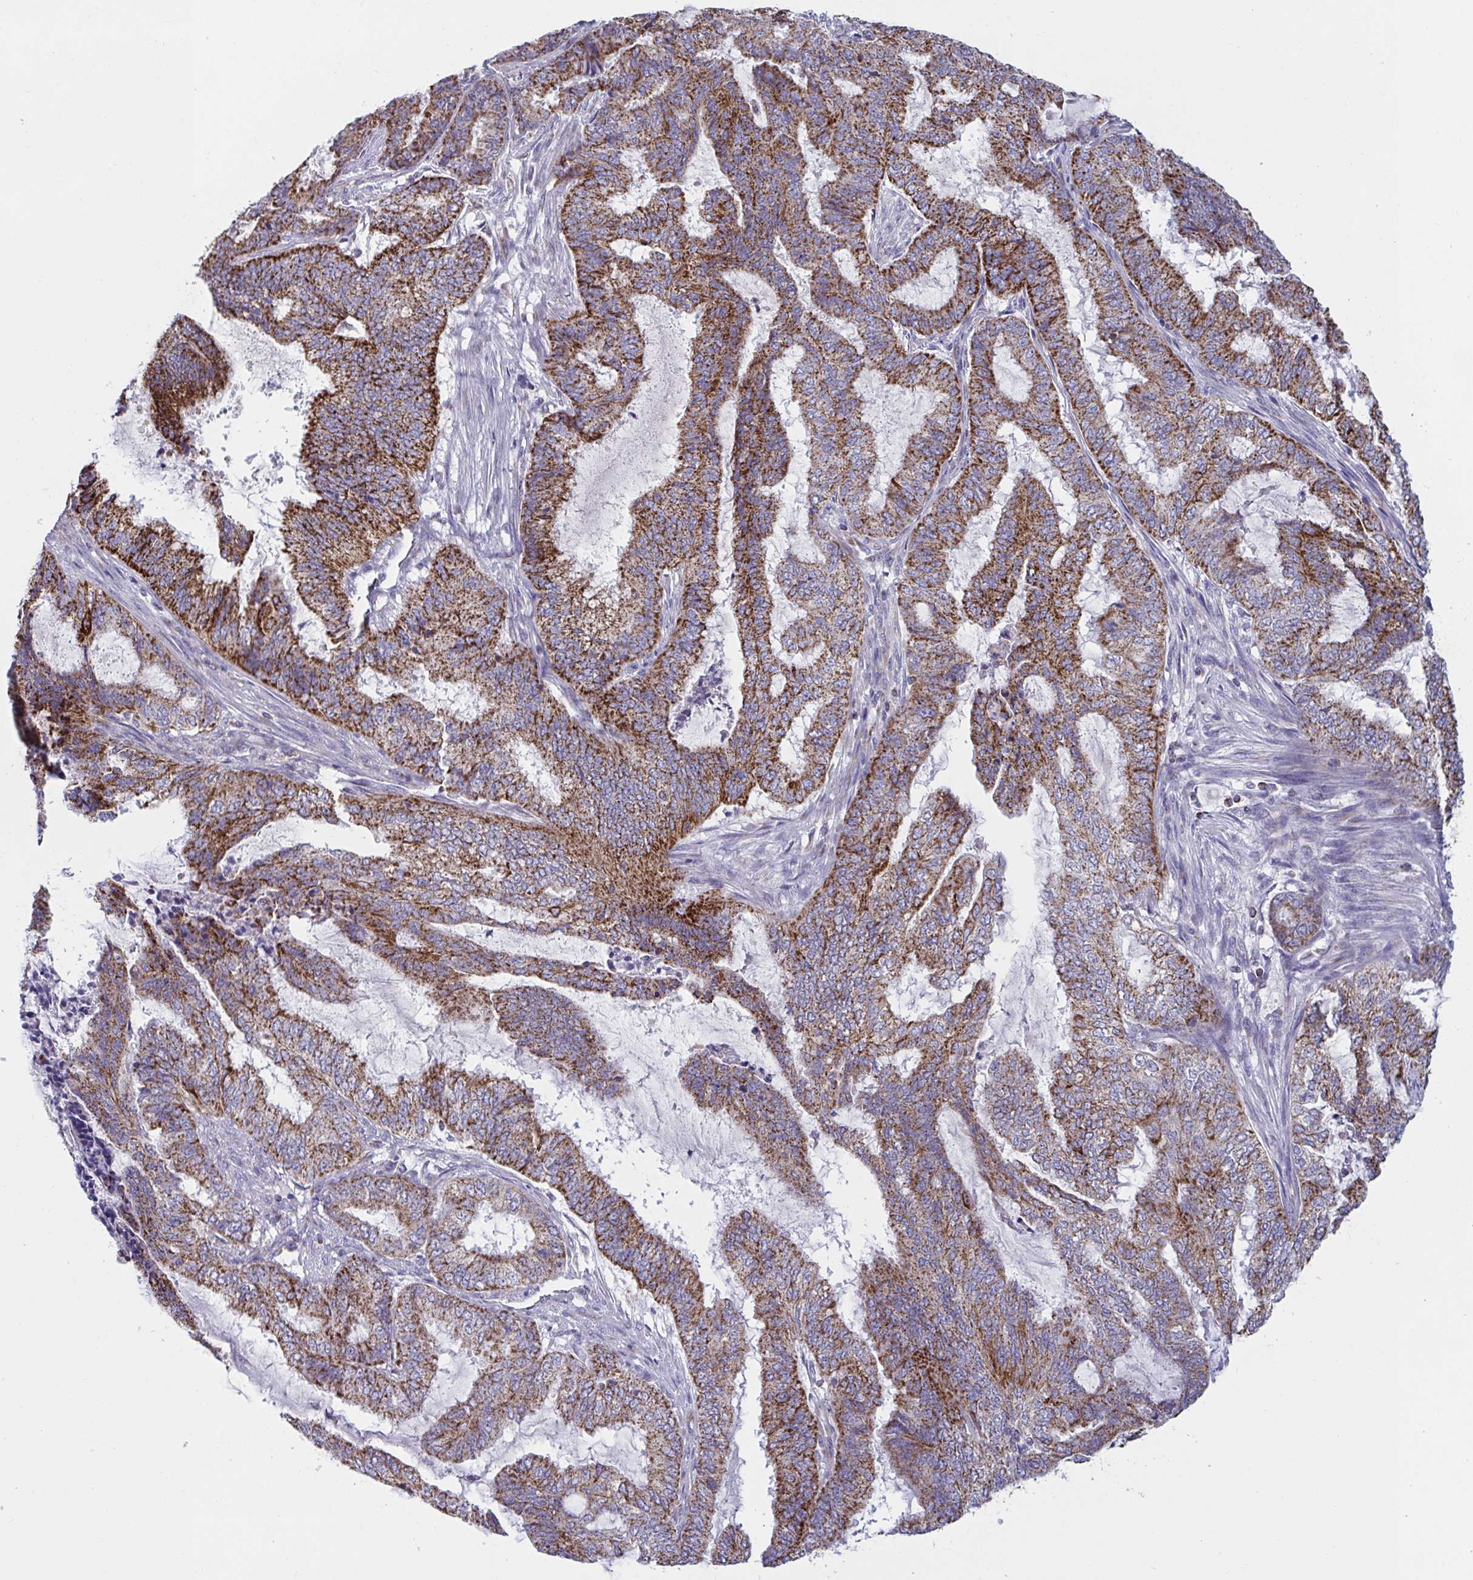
{"staining": {"intensity": "strong", "quantity": ">75%", "location": "cytoplasmic/membranous"}, "tissue": "endometrial cancer", "cell_type": "Tumor cells", "image_type": "cancer", "snomed": [{"axis": "morphology", "description": "Adenocarcinoma, NOS"}, {"axis": "topography", "description": "Endometrium"}], "caption": "Human adenocarcinoma (endometrial) stained with a brown dye exhibits strong cytoplasmic/membranous positive positivity in approximately >75% of tumor cells.", "gene": "BCAT2", "patient": {"sex": "female", "age": 51}}